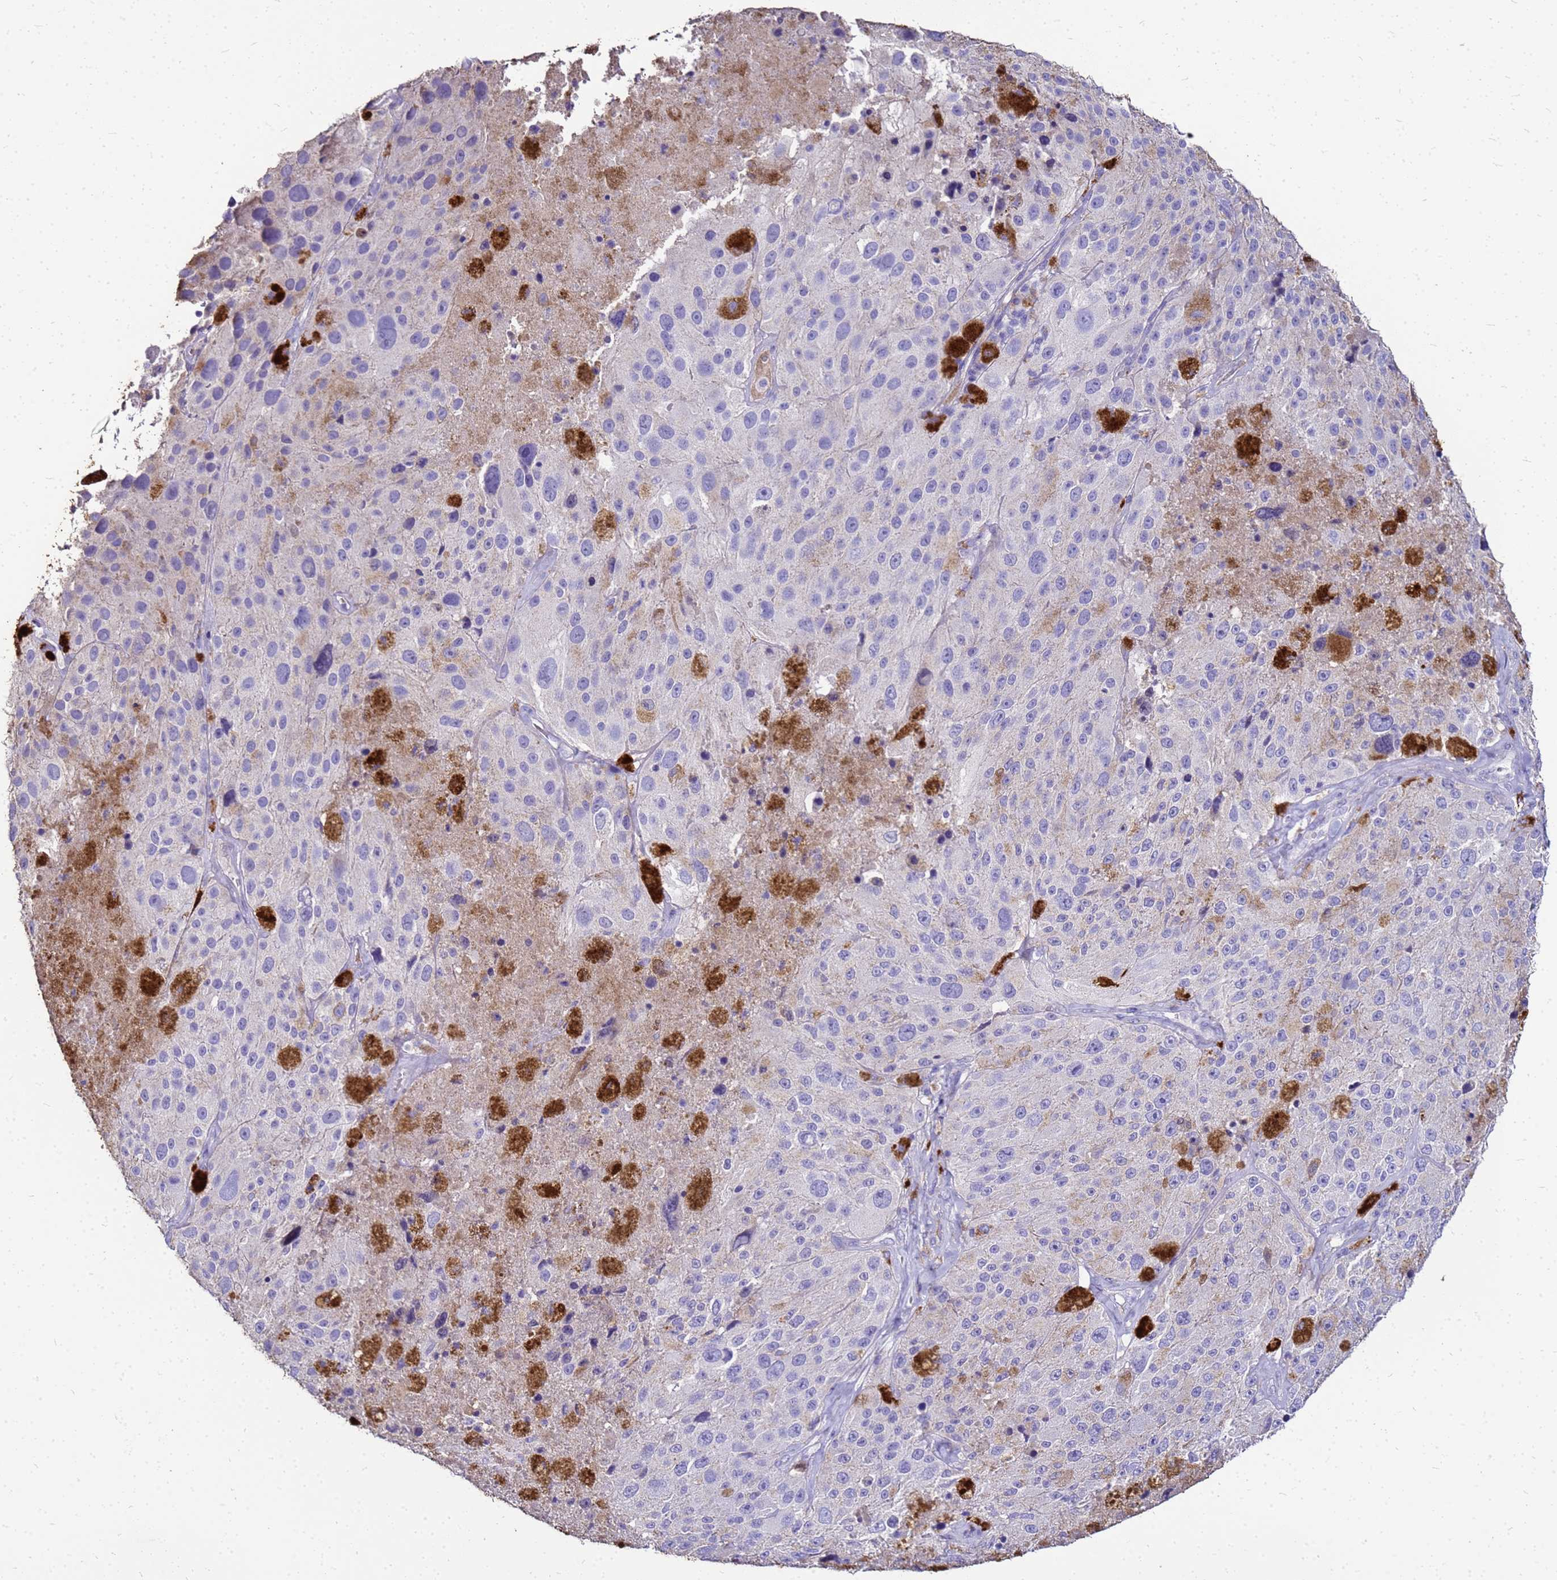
{"staining": {"intensity": "negative", "quantity": "none", "location": "none"}, "tissue": "melanoma", "cell_type": "Tumor cells", "image_type": "cancer", "snomed": [{"axis": "morphology", "description": "Malignant melanoma, Metastatic site"}, {"axis": "topography", "description": "Lymph node"}], "caption": "This is an immunohistochemistry (IHC) image of human melanoma. There is no staining in tumor cells.", "gene": "S100A2", "patient": {"sex": "male", "age": 62}}